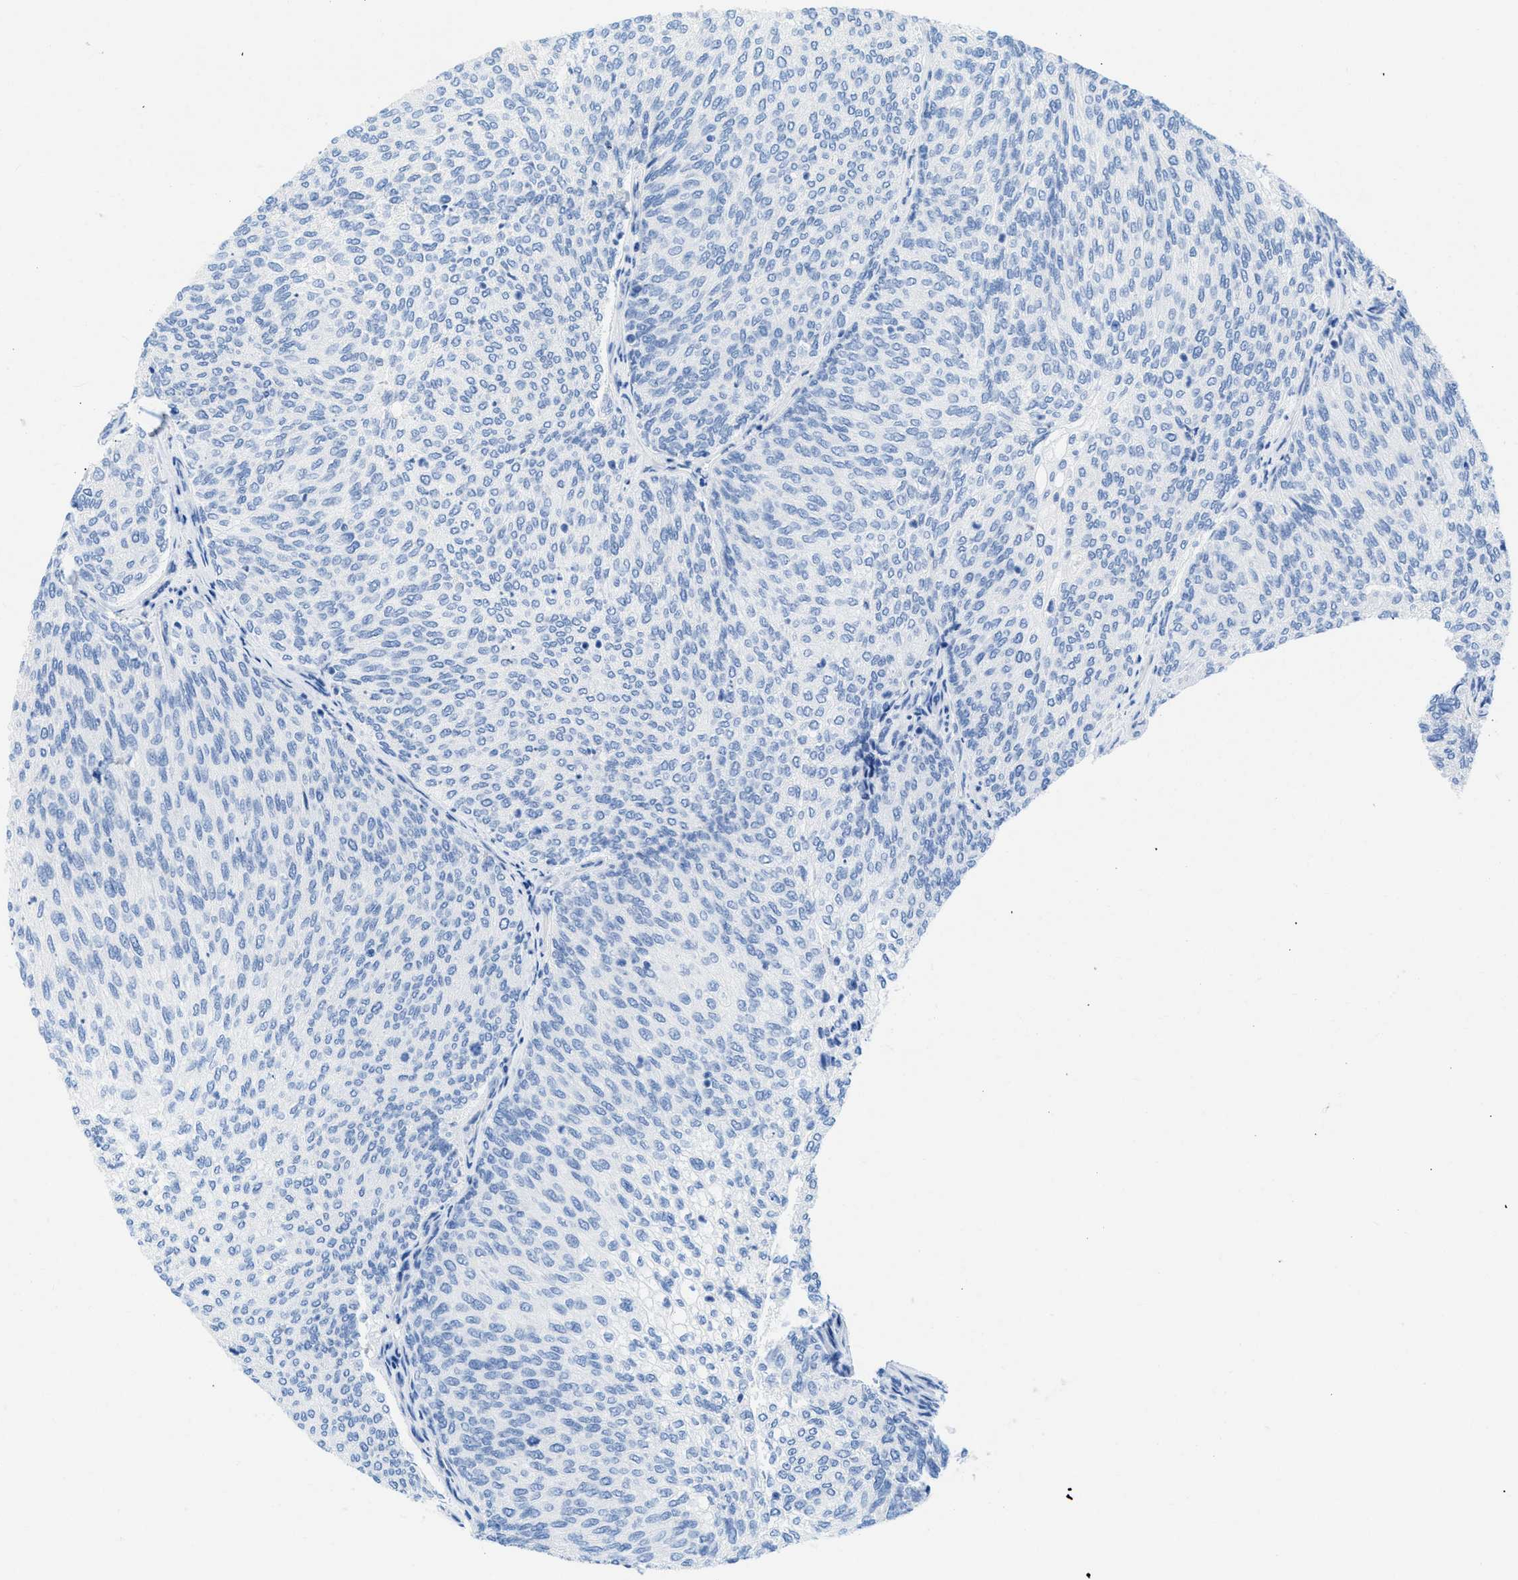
{"staining": {"intensity": "negative", "quantity": "none", "location": "none"}, "tissue": "urothelial cancer", "cell_type": "Tumor cells", "image_type": "cancer", "snomed": [{"axis": "morphology", "description": "Urothelial carcinoma, Low grade"}, {"axis": "topography", "description": "Urinary bladder"}], "caption": "Low-grade urothelial carcinoma was stained to show a protein in brown. There is no significant expression in tumor cells.", "gene": "COL3A1", "patient": {"sex": "female", "age": 79}}